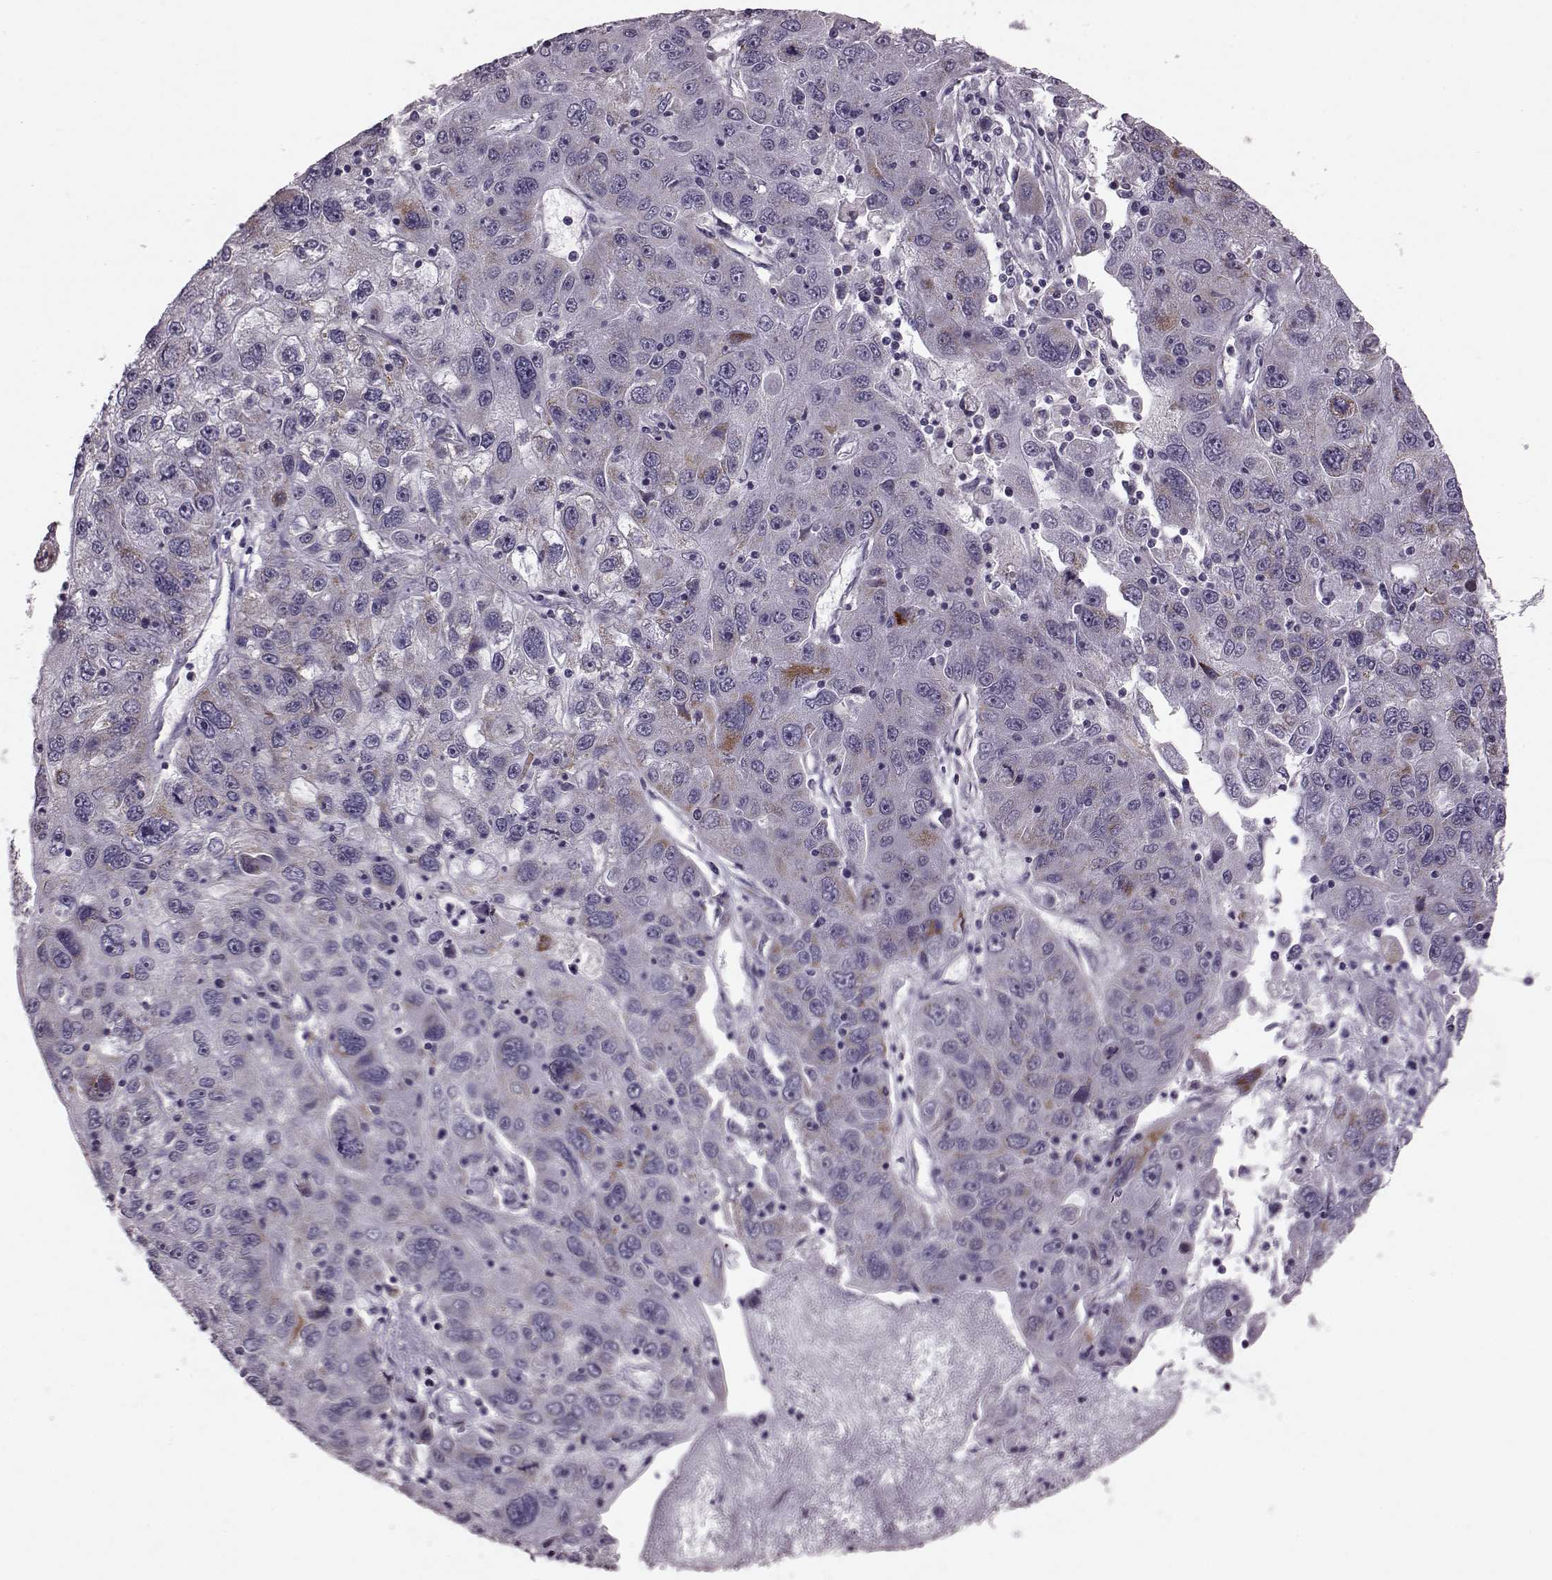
{"staining": {"intensity": "moderate", "quantity": "25%-75%", "location": "cytoplasmic/membranous"}, "tissue": "stomach cancer", "cell_type": "Tumor cells", "image_type": "cancer", "snomed": [{"axis": "morphology", "description": "Adenocarcinoma, NOS"}, {"axis": "topography", "description": "Stomach"}], "caption": "The micrograph demonstrates a brown stain indicating the presence of a protein in the cytoplasmic/membranous of tumor cells in stomach adenocarcinoma.", "gene": "RIMS2", "patient": {"sex": "male", "age": 56}}